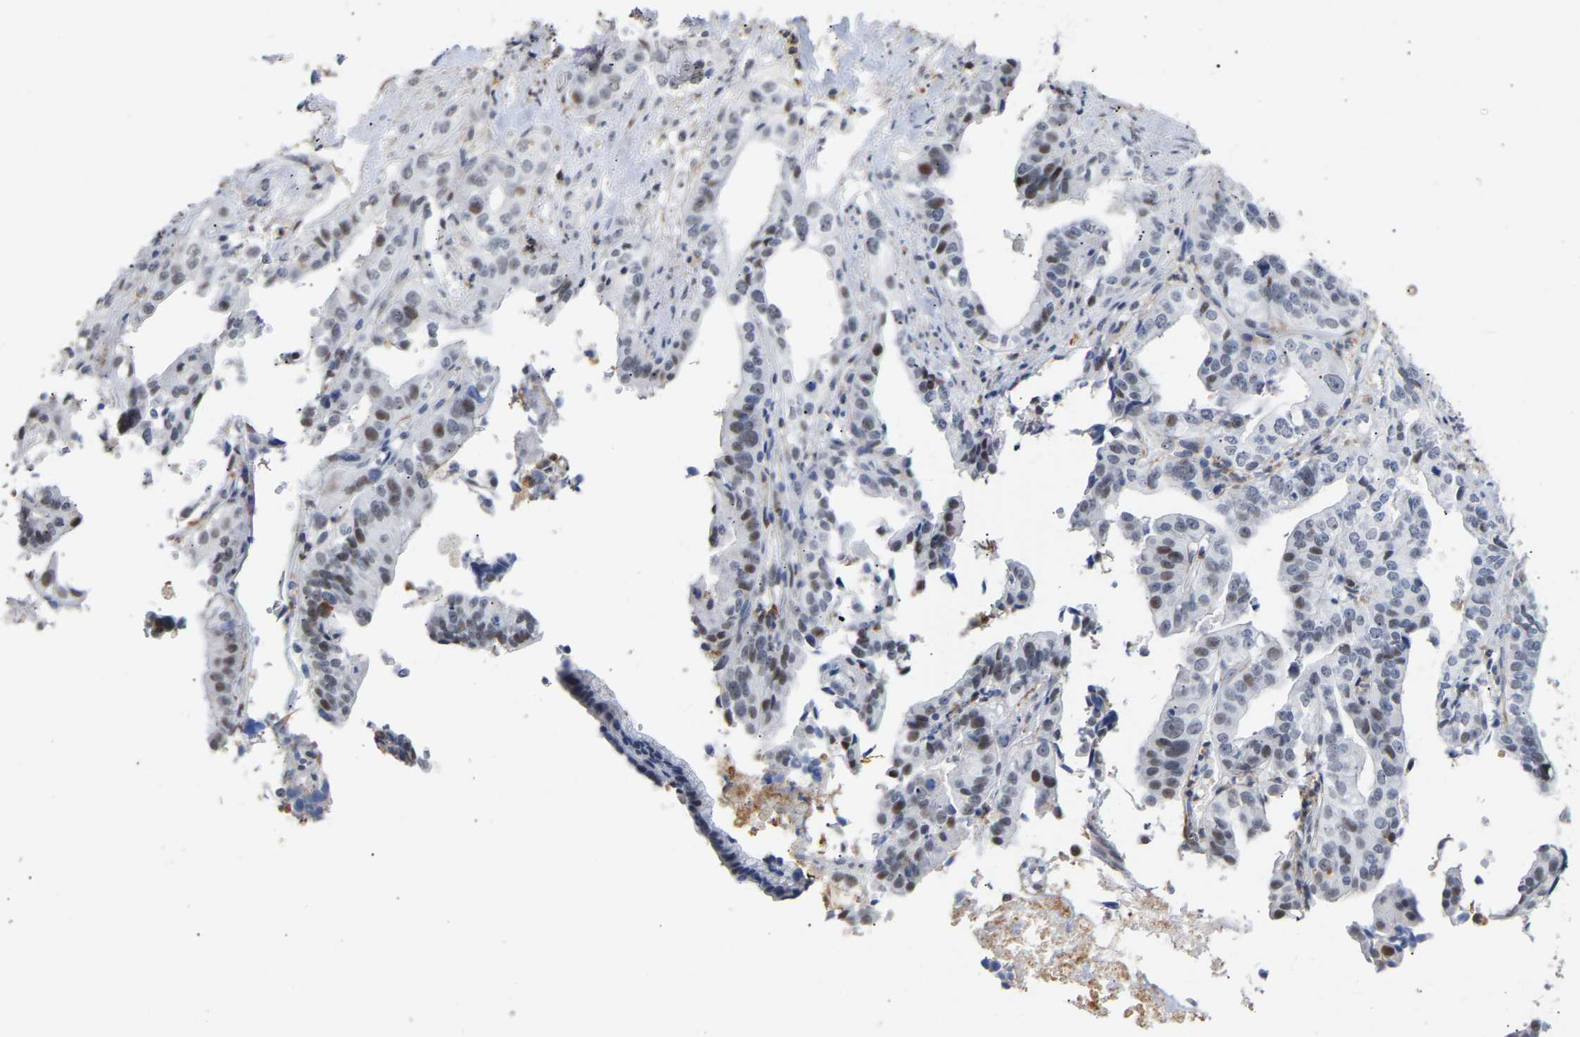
{"staining": {"intensity": "moderate", "quantity": "25%-75%", "location": "nuclear"}, "tissue": "liver cancer", "cell_type": "Tumor cells", "image_type": "cancer", "snomed": [{"axis": "morphology", "description": "Cholangiocarcinoma"}, {"axis": "topography", "description": "Liver"}], "caption": "The immunohistochemical stain highlights moderate nuclear staining in tumor cells of cholangiocarcinoma (liver) tissue. (DAB IHC, brown staining for protein, blue staining for nuclei).", "gene": "AMPH", "patient": {"sex": "female", "age": 61}}